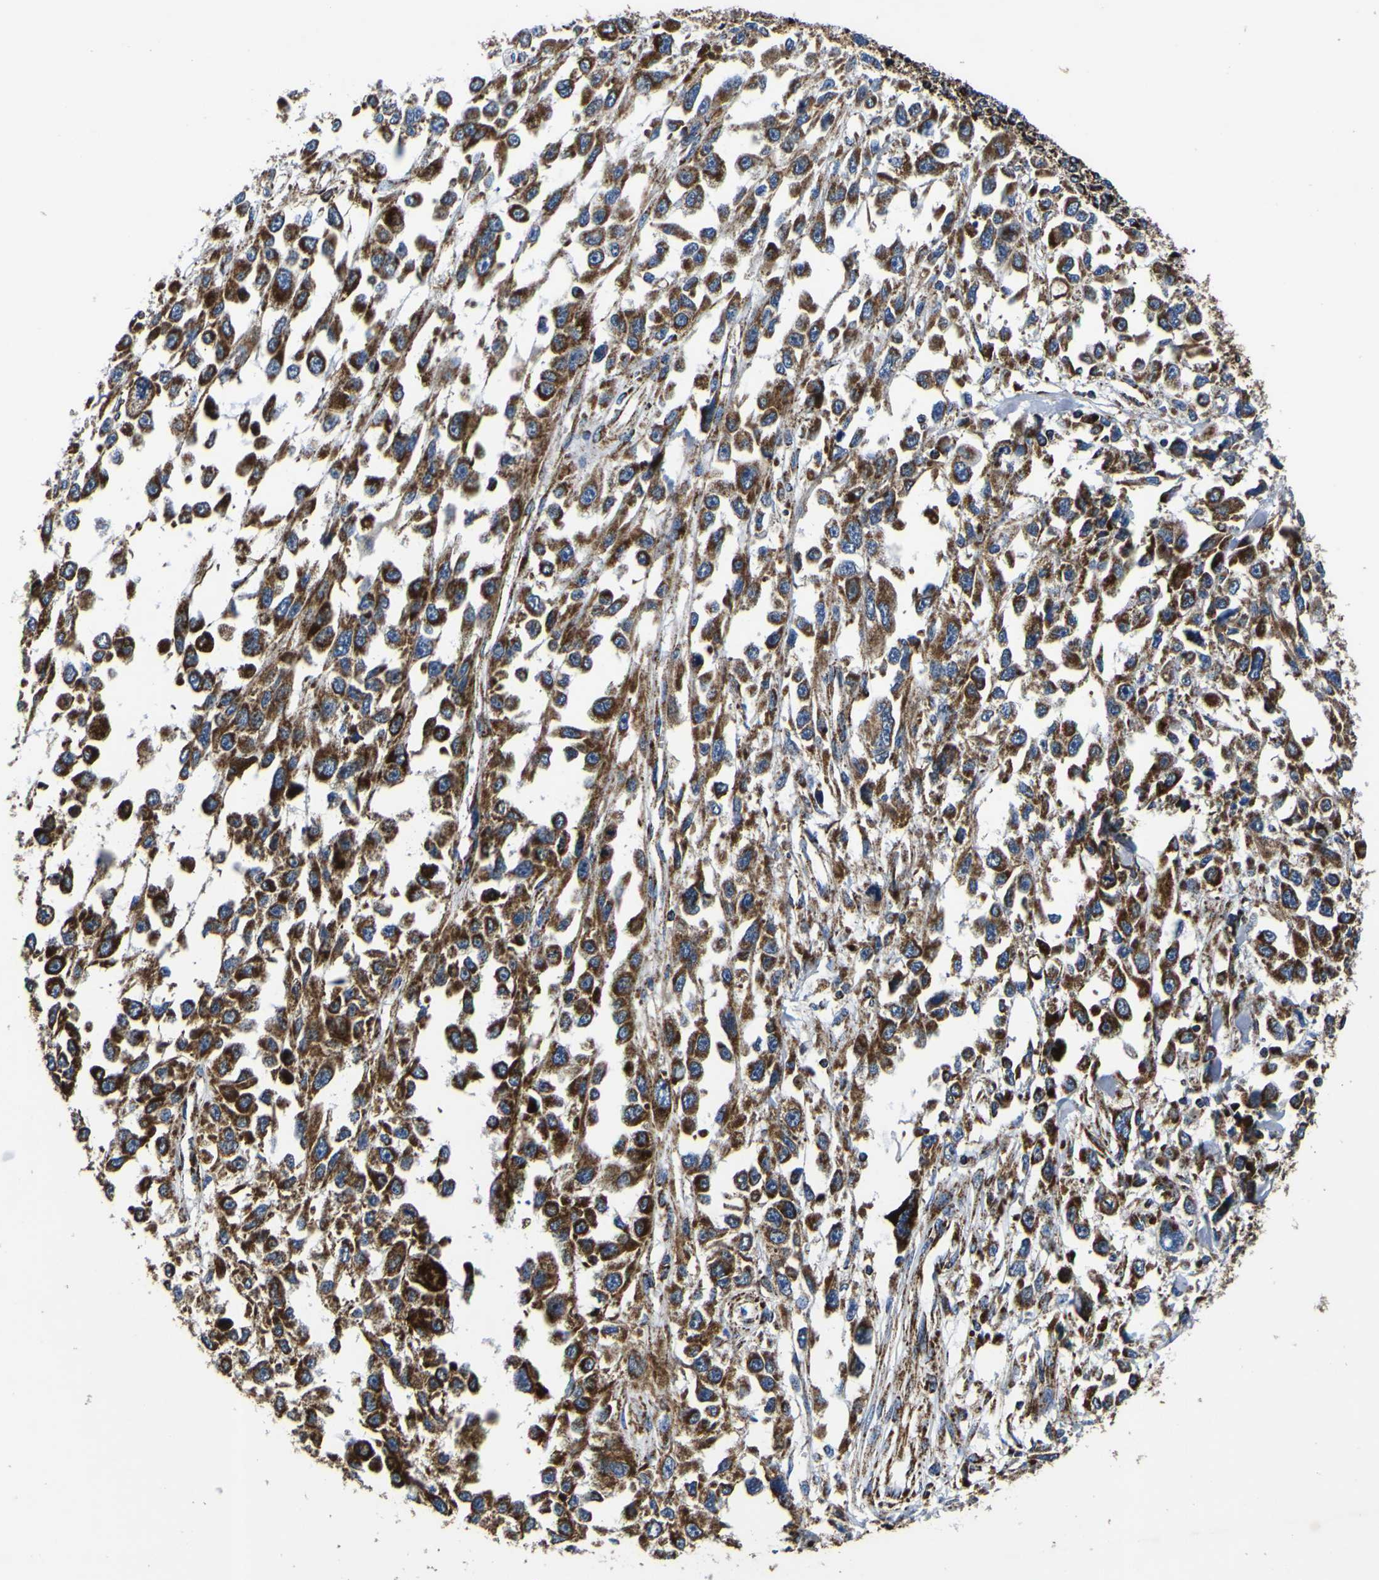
{"staining": {"intensity": "strong", "quantity": ">75%", "location": "cytoplasmic/membranous"}, "tissue": "melanoma", "cell_type": "Tumor cells", "image_type": "cancer", "snomed": [{"axis": "morphology", "description": "Malignant melanoma, Metastatic site"}, {"axis": "topography", "description": "Lymph node"}], "caption": "Malignant melanoma (metastatic site) stained with a brown dye shows strong cytoplasmic/membranous positive positivity in about >75% of tumor cells.", "gene": "PTRH2", "patient": {"sex": "male", "age": 59}}